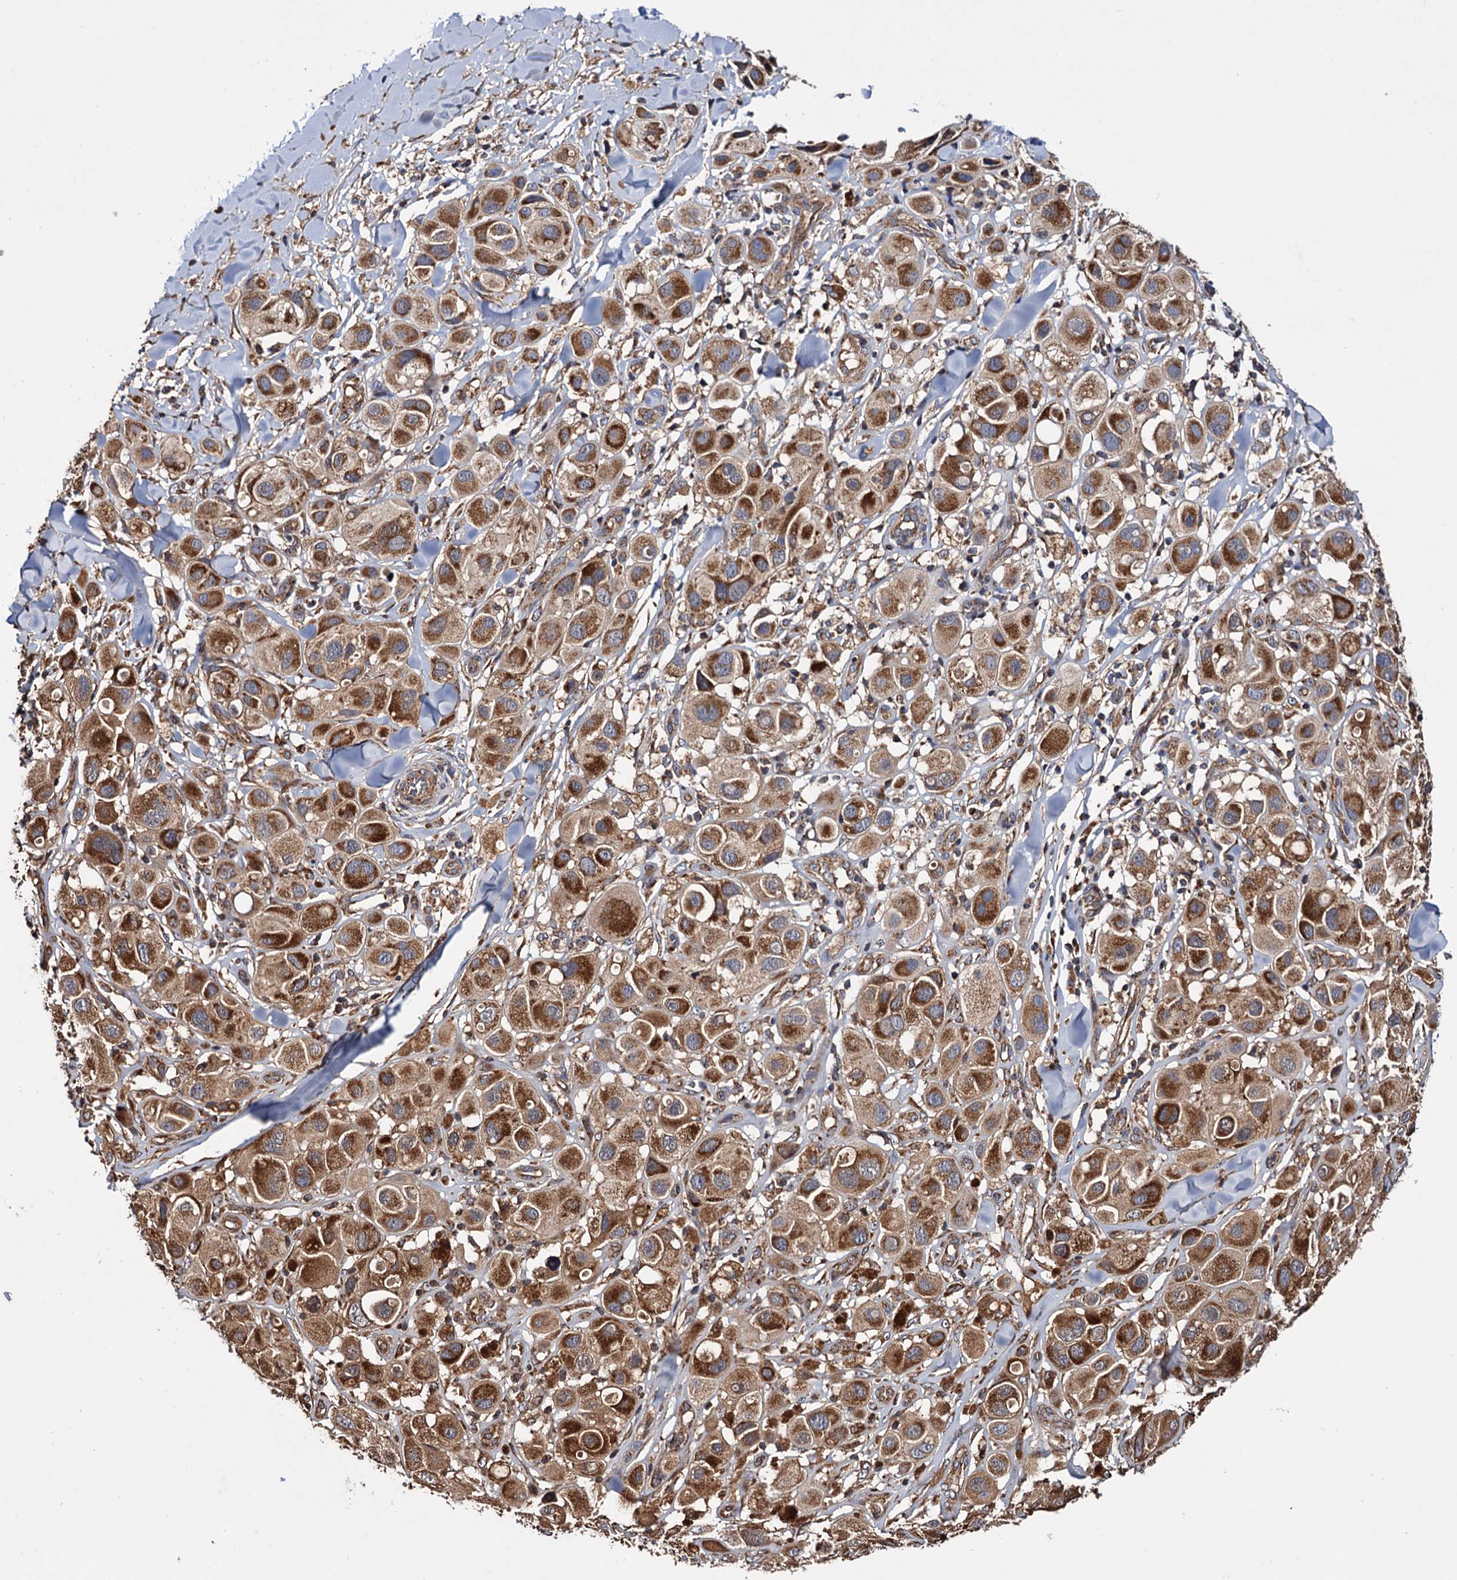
{"staining": {"intensity": "strong", "quantity": ">75%", "location": "cytoplasmic/membranous"}, "tissue": "melanoma", "cell_type": "Tumor cells", "image_type": "cancer", "snomed": [{"axis": "morphology", "description": "Malignant melanoma, Metastatic site"}, {"axis": "topography", "description": "Skin"}], "caption": "Strong cytoplasmic/membranous protein expression is identified in about >75% of tumor cells in malignant melanoma (metastatic site). (brown staining indicates protein expression, while blue staining denotes nuclei).", "gene": "MRPL42", "patient": {"sex": "male", "age": 41}}